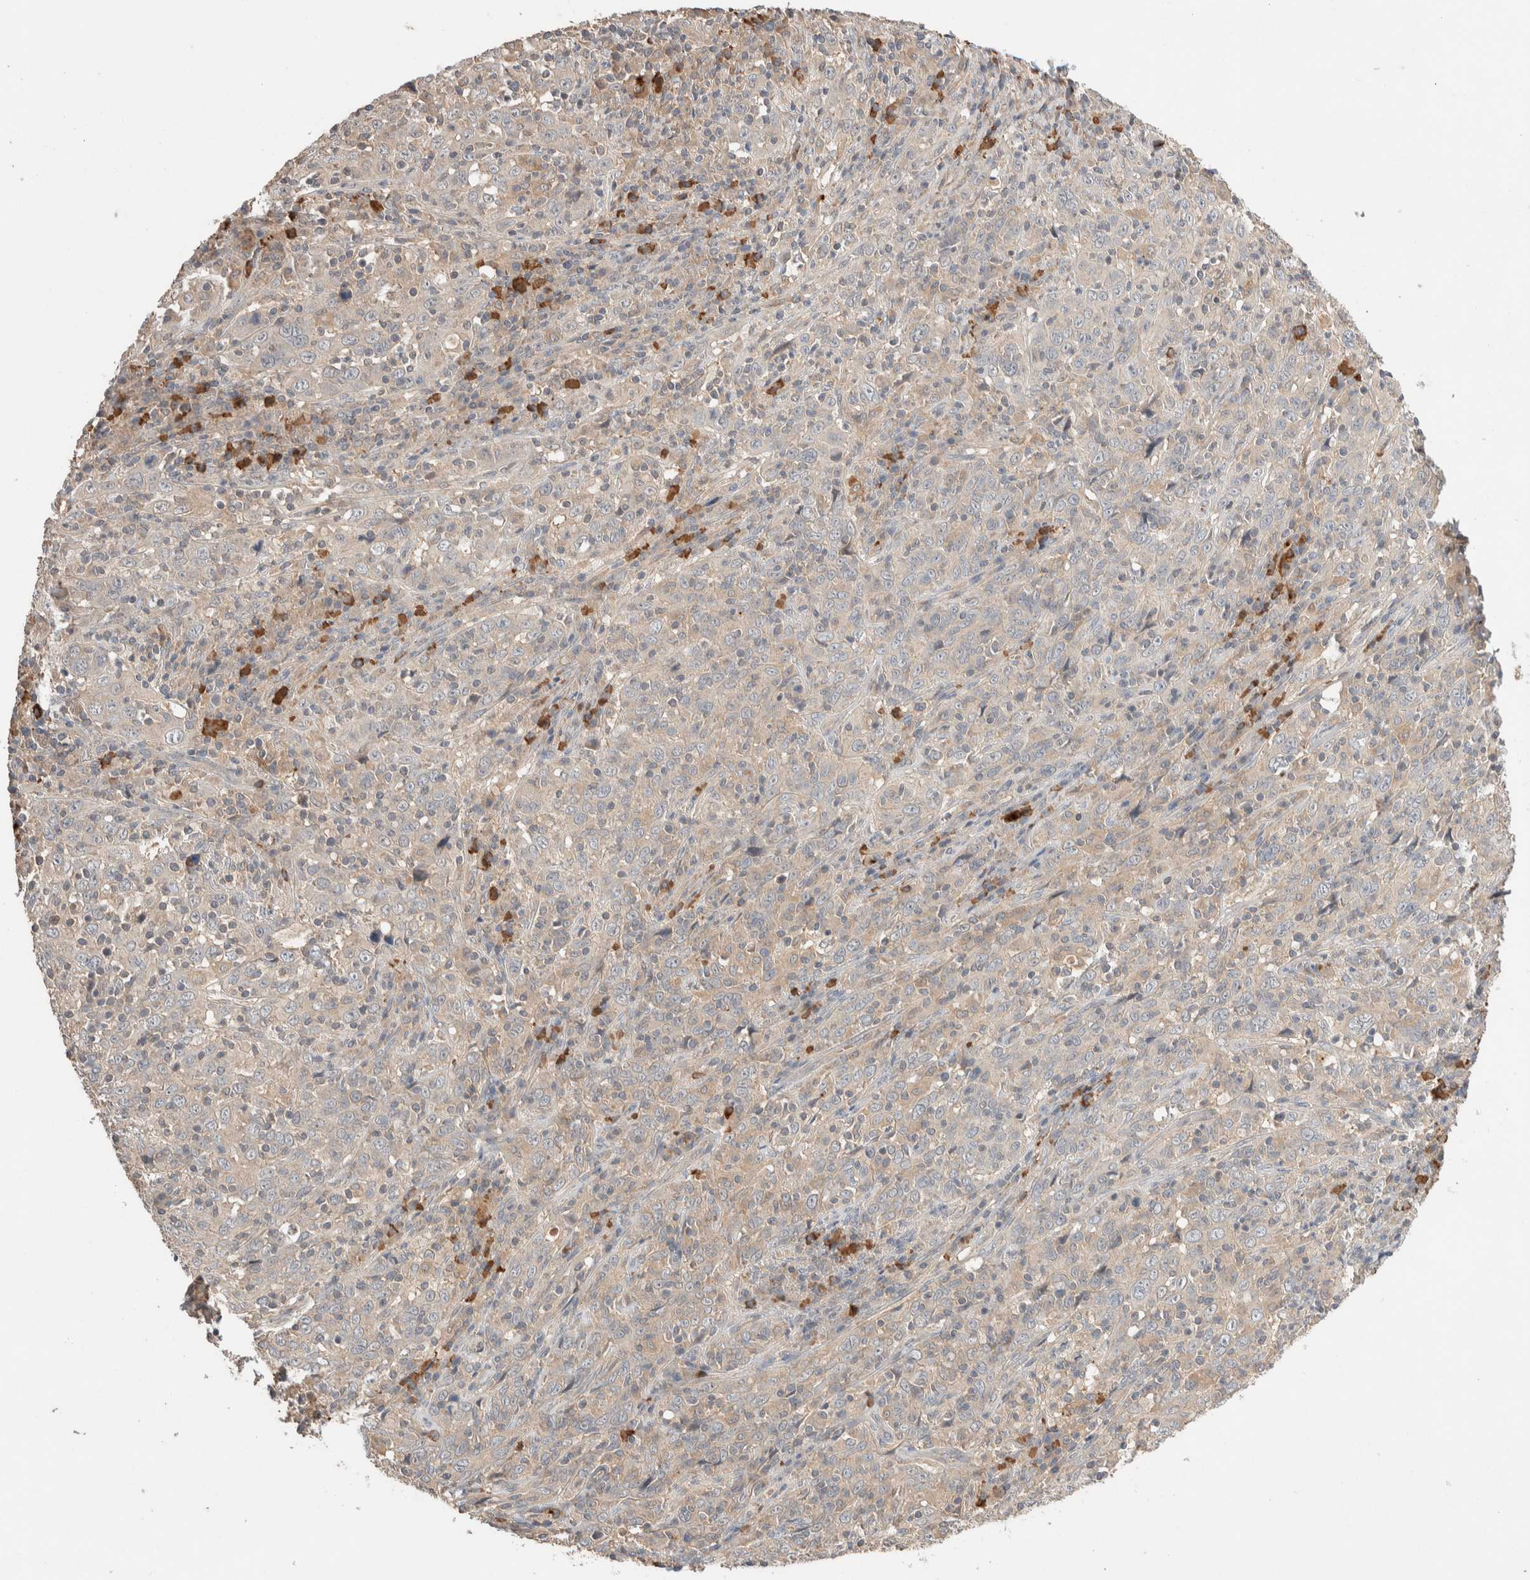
{"staining": {"intensity": "weak", "quantity": "<25%", "location": "cytoplasmic/membranous"}, "tissue": "cervical cancer", "cell_type": "Tumor cells", "image_type": "cancer", "snomed": [{"axis": "morphology", "description": "Squamous cell carcinoma, NOS"}, {"axis": "topography", "description": "Cervix"}], "caption": "A high-resolution micrograph shows immunohistochemistry staining of cervical squamous cell carcinoma, which reveals no significant staining in tumor cells.", "gene": "WDR91", "patient": {"sex": "female", "age": 46}}